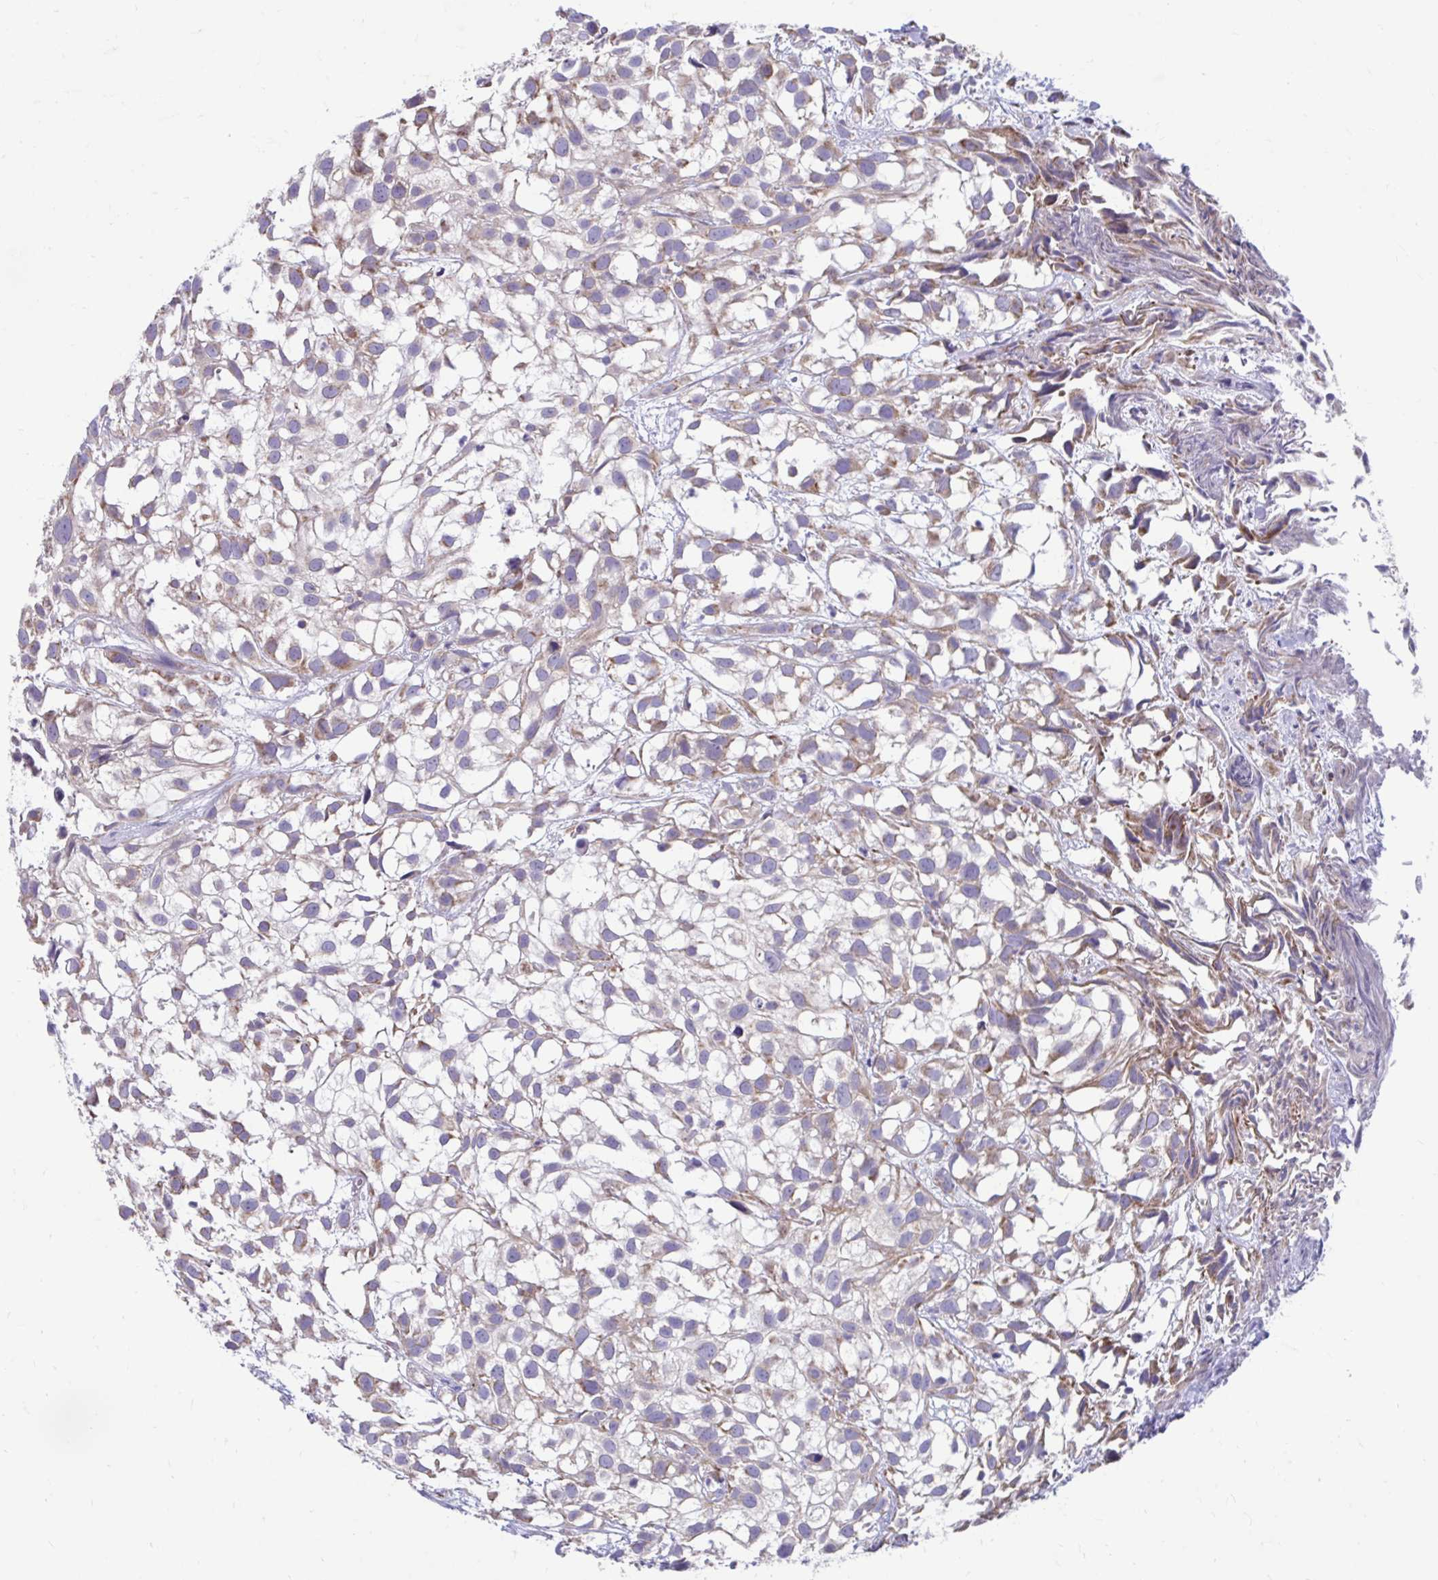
{"staining": {"intensity": "moderate", "quantity": ">75%", "location": "cytoplasmic/membranous"}, "tissue": "urothelial cancer", "cell_type": "Tumor cells", "image_type": "cancer", "snomed": [{"axis": "morphology", "description": "Urothelial carcinoma, High grade"}, {"axis": "topography", "description": "Urinary bladder"}], "caption": "High-magnification brightfield microscopy of high-grade urothelial carcinoma stained with DAB (3,3'-diaminobenzidine) (brown) and counterstained with hematoxylin (blue). tumor cells exhibit moderate cytoplasmic/membranous positivity is present in about>75% of cells.", "gene": "LINGO4", "patient": {"sex": "male", "age": 56}}